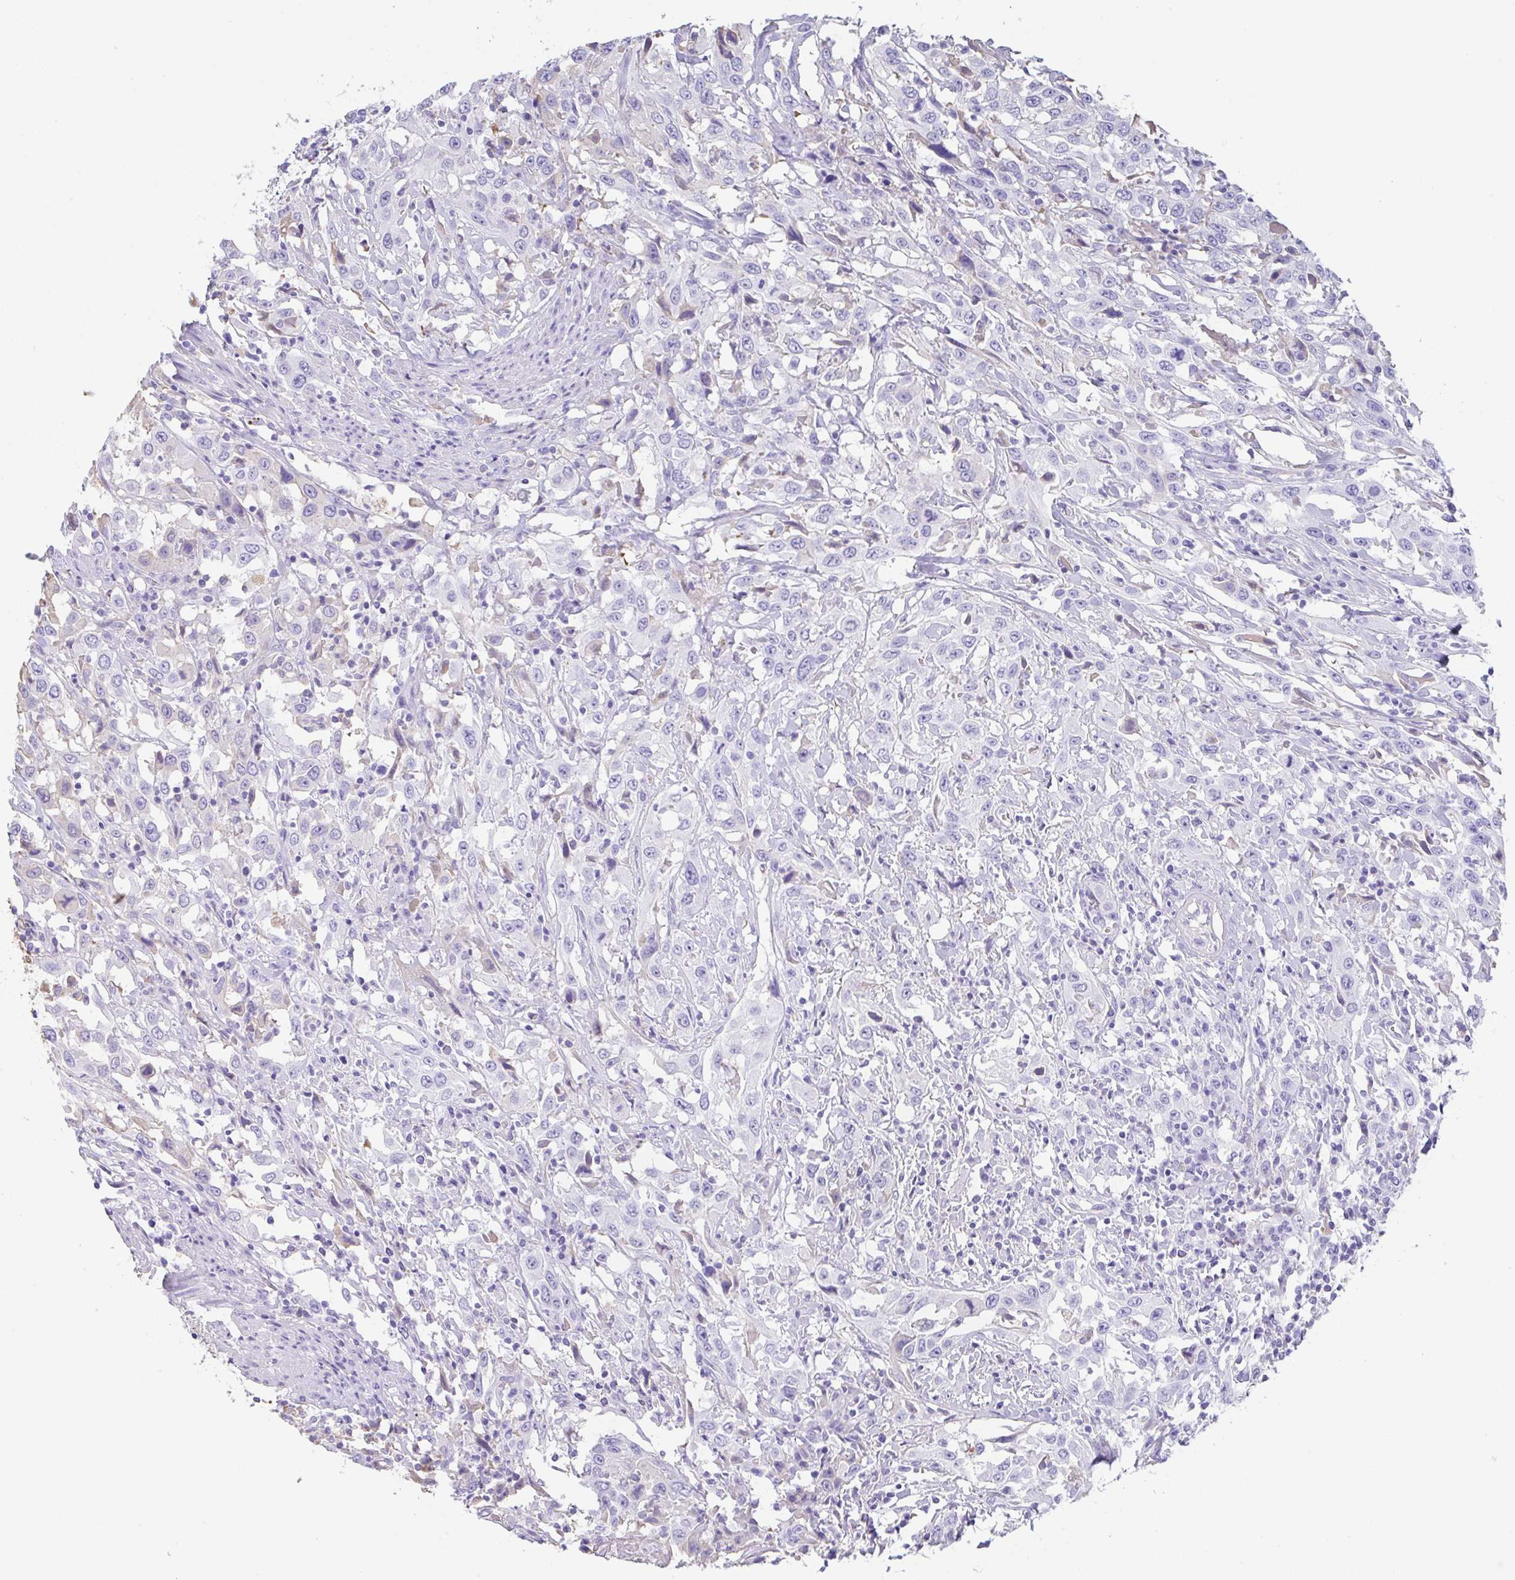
{"staining": {"intensity": "negative", "quantity": "none", "location": "none"}, "tissue": "urothelial cancer", "cell_type": "Tumor cells", "image_type": "cancer", "snomed": [{"axis": "morphology", "description": "Urothelial carcinoma, High grade"}, {"axis": "topography", "description": "Urinary bladder"}], "caption": "A high-resolution image shows immunohistochemistry staining of high-grade urothelial carcinoma, which exhibits no significant positivity in tumor cells.", "gene": "HOXC12", "patient": {"sex": "male", "age": 61}}